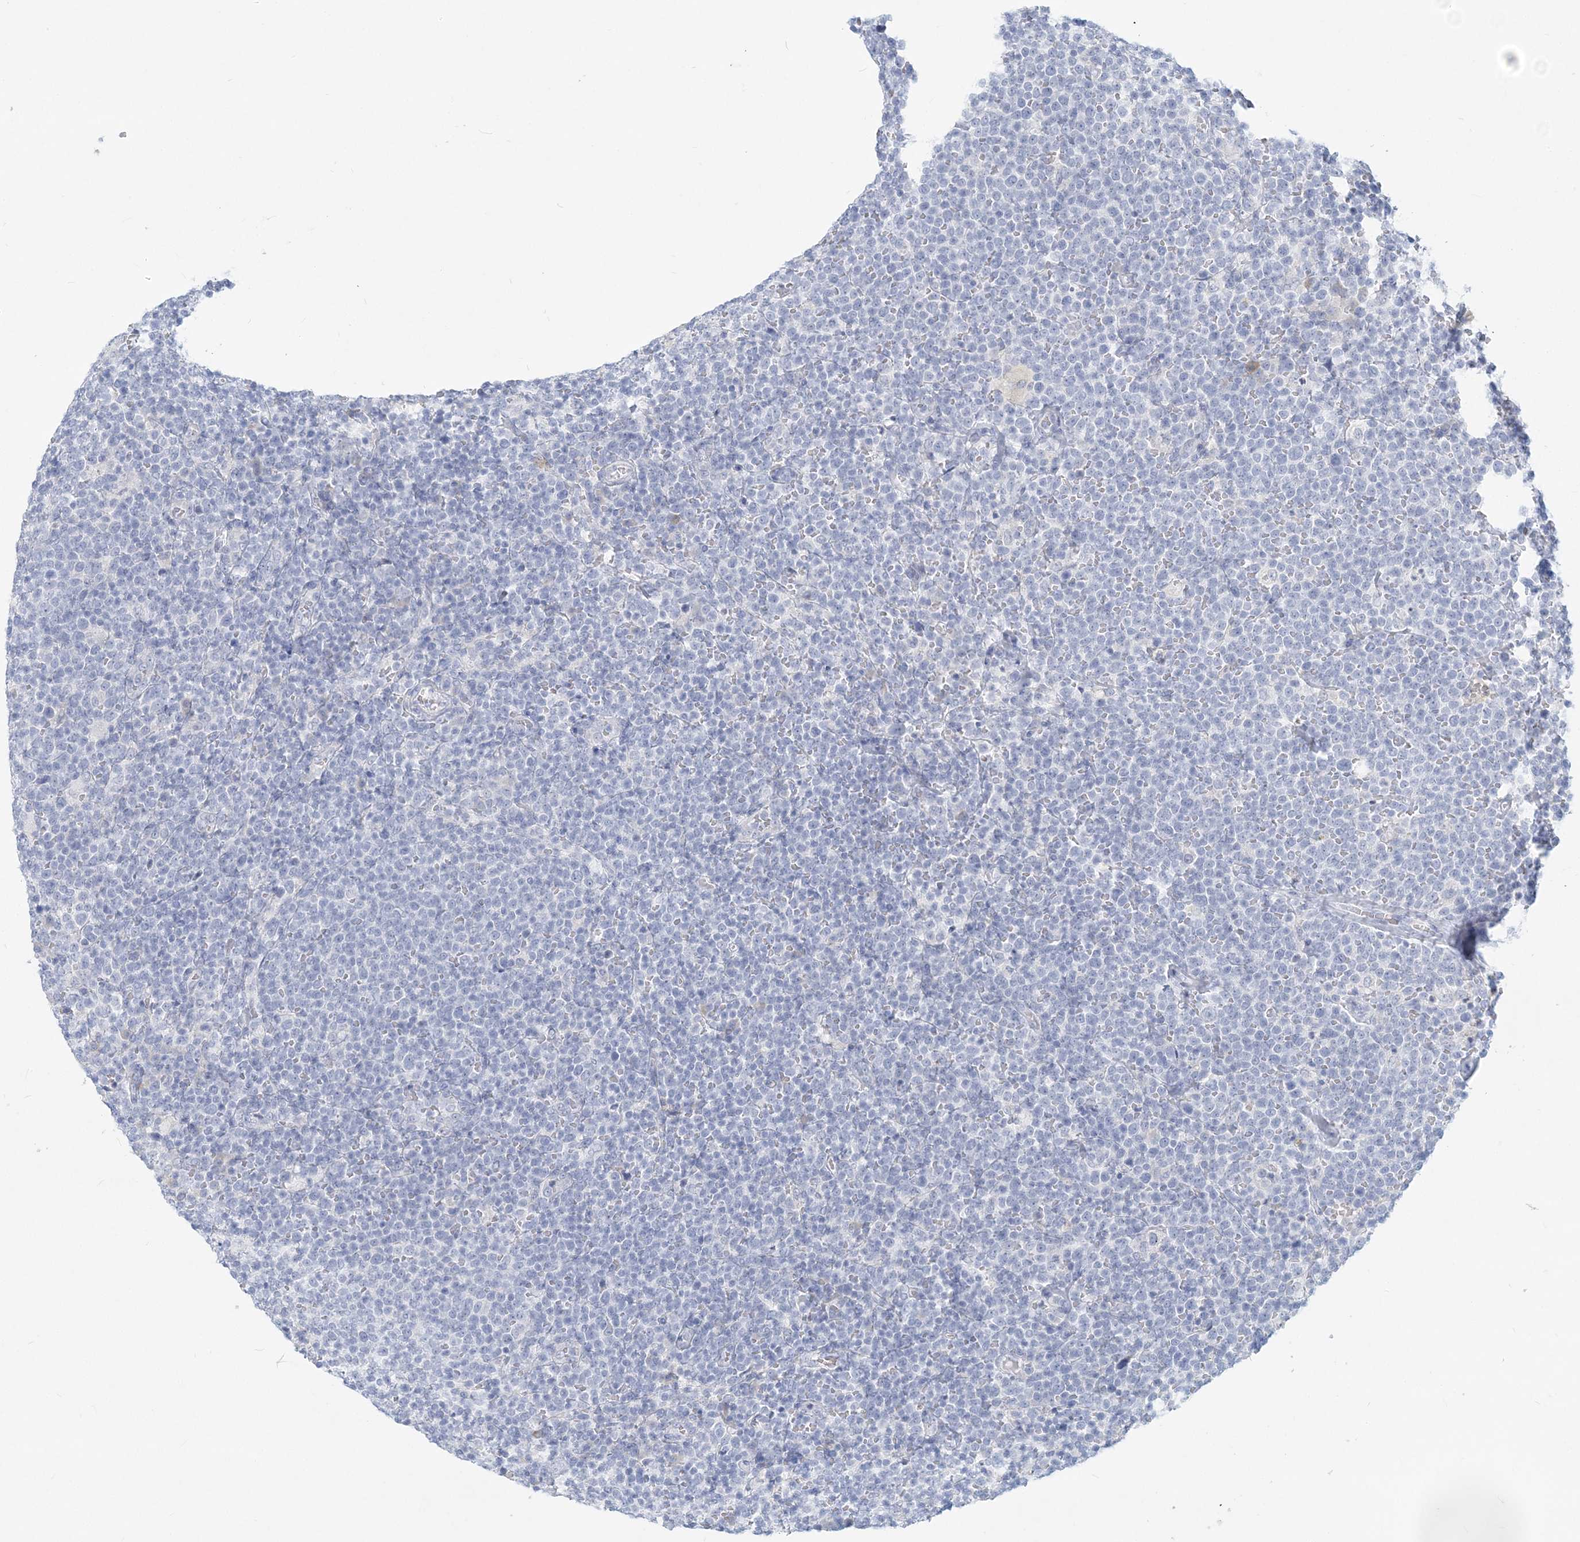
{"staining": {"intensity": "negative", "quantity": "none", "location": "none"}, "tissue": "lymphoma", "cell_type": "Tumor cells", "image_type": "cancer", "snomed": [{"axis": "morphology", "description": "Malignant lymphoma, non-Hodgkin's type, High grade"}, {"axis": "topography", "description": "Lymph node"}], "caption": "An image of human lymphoma is negative for staining in tumor cells. (DAB (3,3'-diaminobenzidine) IHC with hematoxylin counter stain).", "gene": "CSN1S1", "patient": {"sex": "male", "age": 61}}